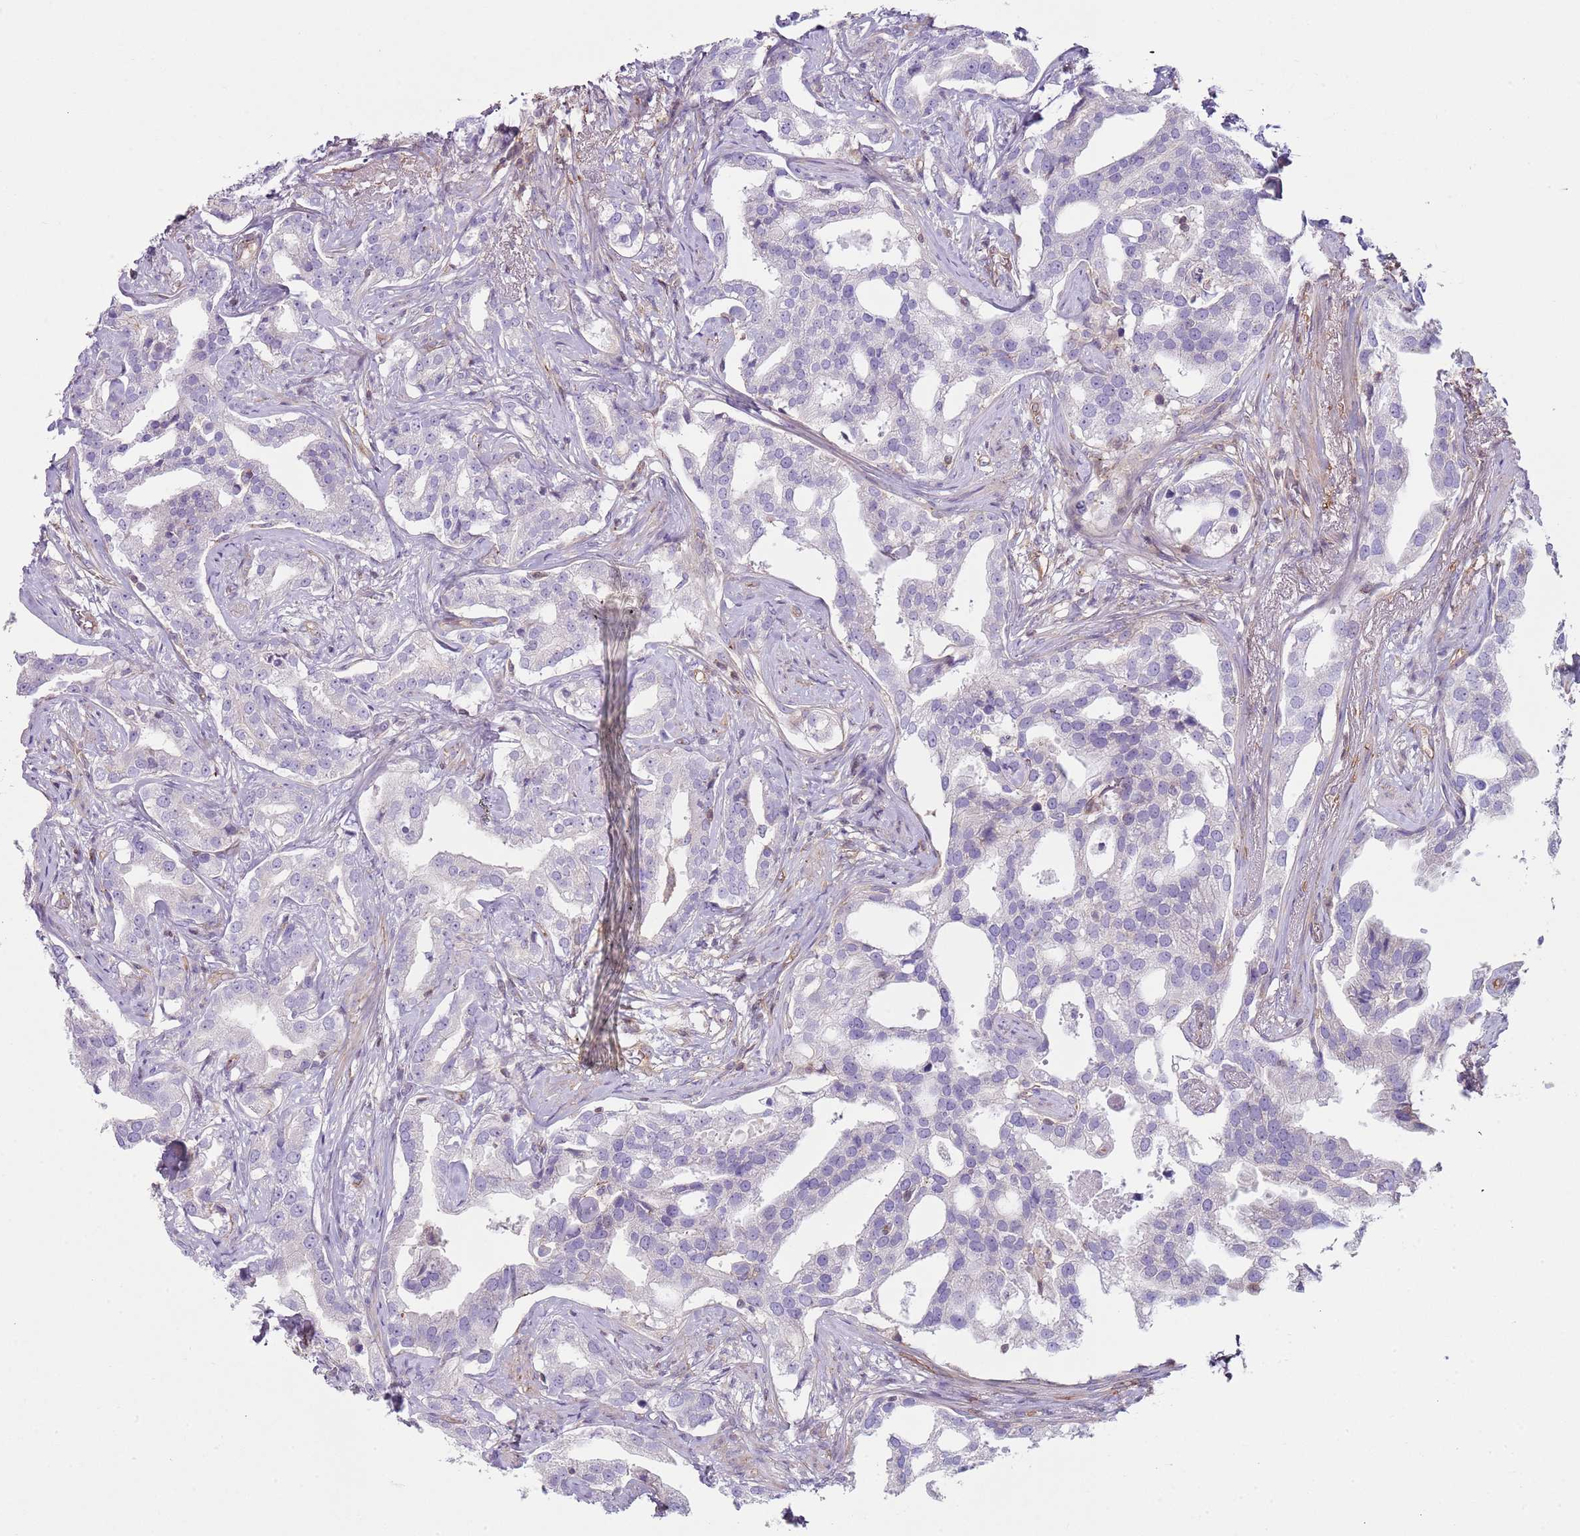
{"staining": {"intensity": "negative", "quantity": "none", "location": "none"}, "tissue": "prostate cancer", "cell_type": "Tumor cells", "image_type": "cancer", "snomed": [{"axis": "morphology", "description": "Adenocarcinoma, High grade"}, {"axis": "topography", "description": "Prostate"}], "caption": "IHC image of prostate adenocarcinoma (high-grade) stained for a protein (brown), which displays no expression in tumor cells.", "gene": "GNAI3", "patient": {"sex": "male", "age": 67}}